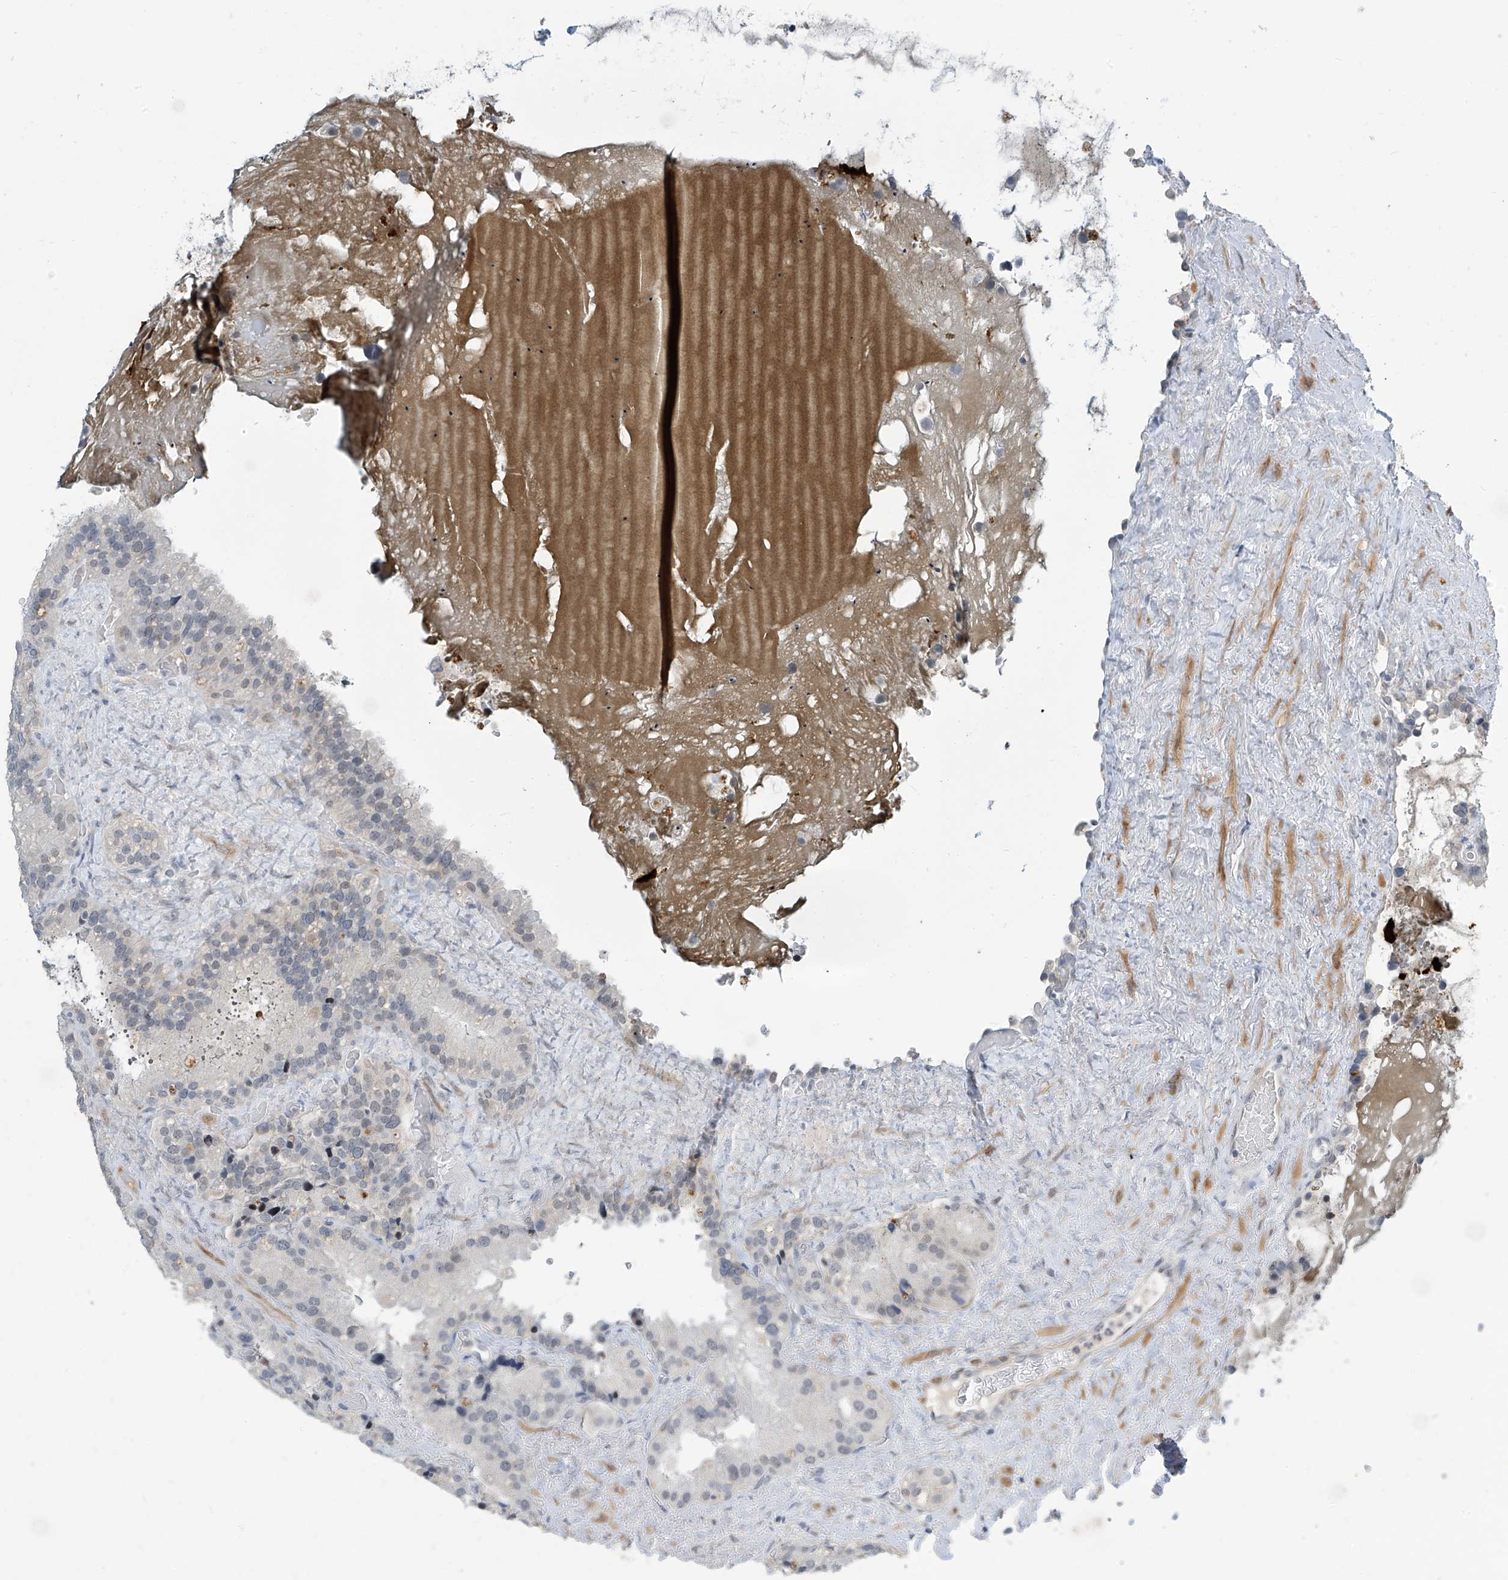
{"staining": {"intensity": "negative", "quantity": "none", "location": "none"}, "tissue": "seminal vesicle", "cell_type": "Glandular cells", "image_type": "normal", "snomed": [{"axis": "morphology", "description": "Normal tissue, NOS"}, {"axis": "topography", "description": "Prostate"}, {"axis": "topography", "description": "Seminal veicle"}], "caption": "Immunohistochemistry histopathology image of benign seminal vesicle: seminal vesicle stained with DAB demonstrates no significant protein expression in glandular cells. (Brightfield microscopy of DAB (3,3'-diaminobenzidine) immunohistochemistry (IHC) at high magnification).", "gene": "METAP1D", "patient": {"sex": "male", "age": 68}}